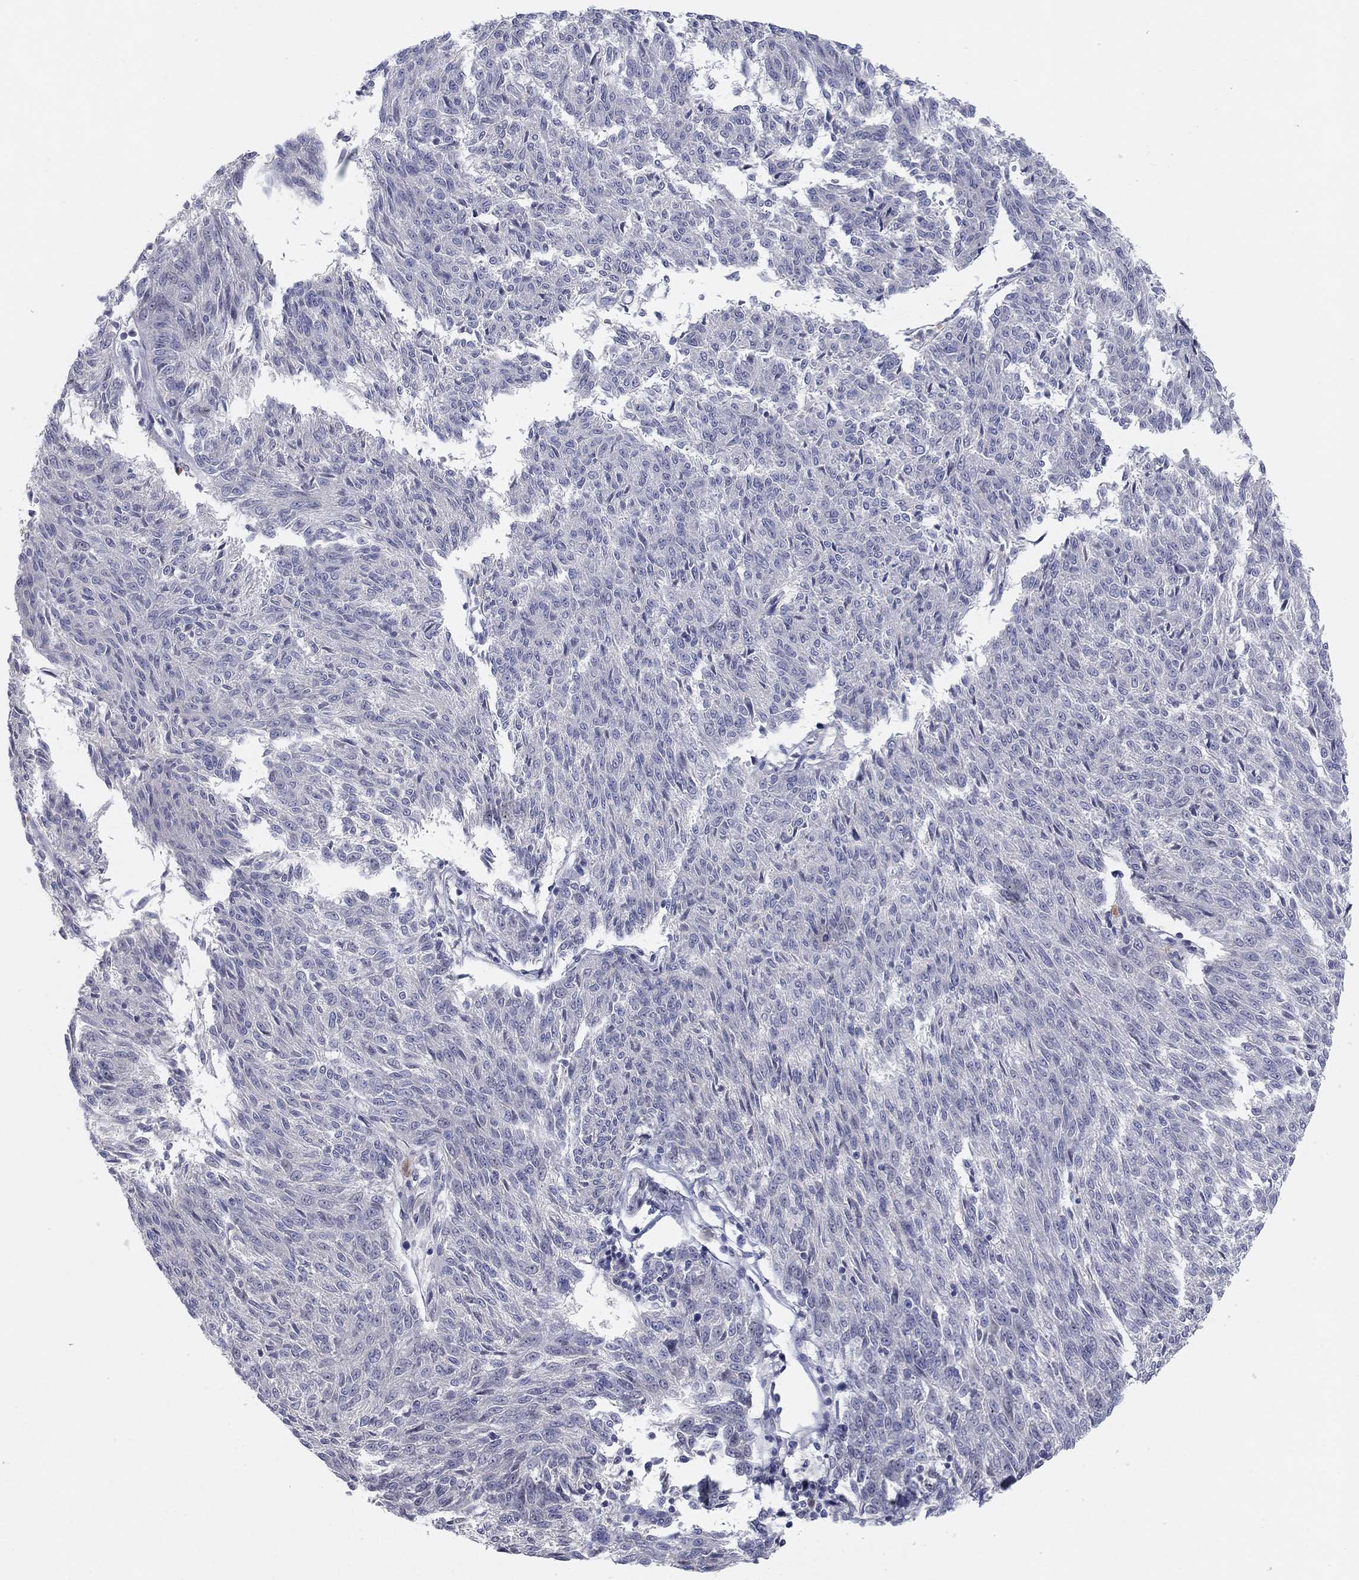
{"staining": {"intensity": "negative", "quantity": "none", "location": "none"}, "tissue": "melanoma", "cell_type": "Tumor cells", "image_type": "cancer", "snomed": [{"axis": "morphology", "description": "Malignant melanoma, NOS"}, {"axis": "topography", "description": "Skin"}], "caption": "The image exhibits no significant positivity in tumor cells of melanoma.", "gene": "AMN1", "patient": {"sex": "female", "age": 72}}